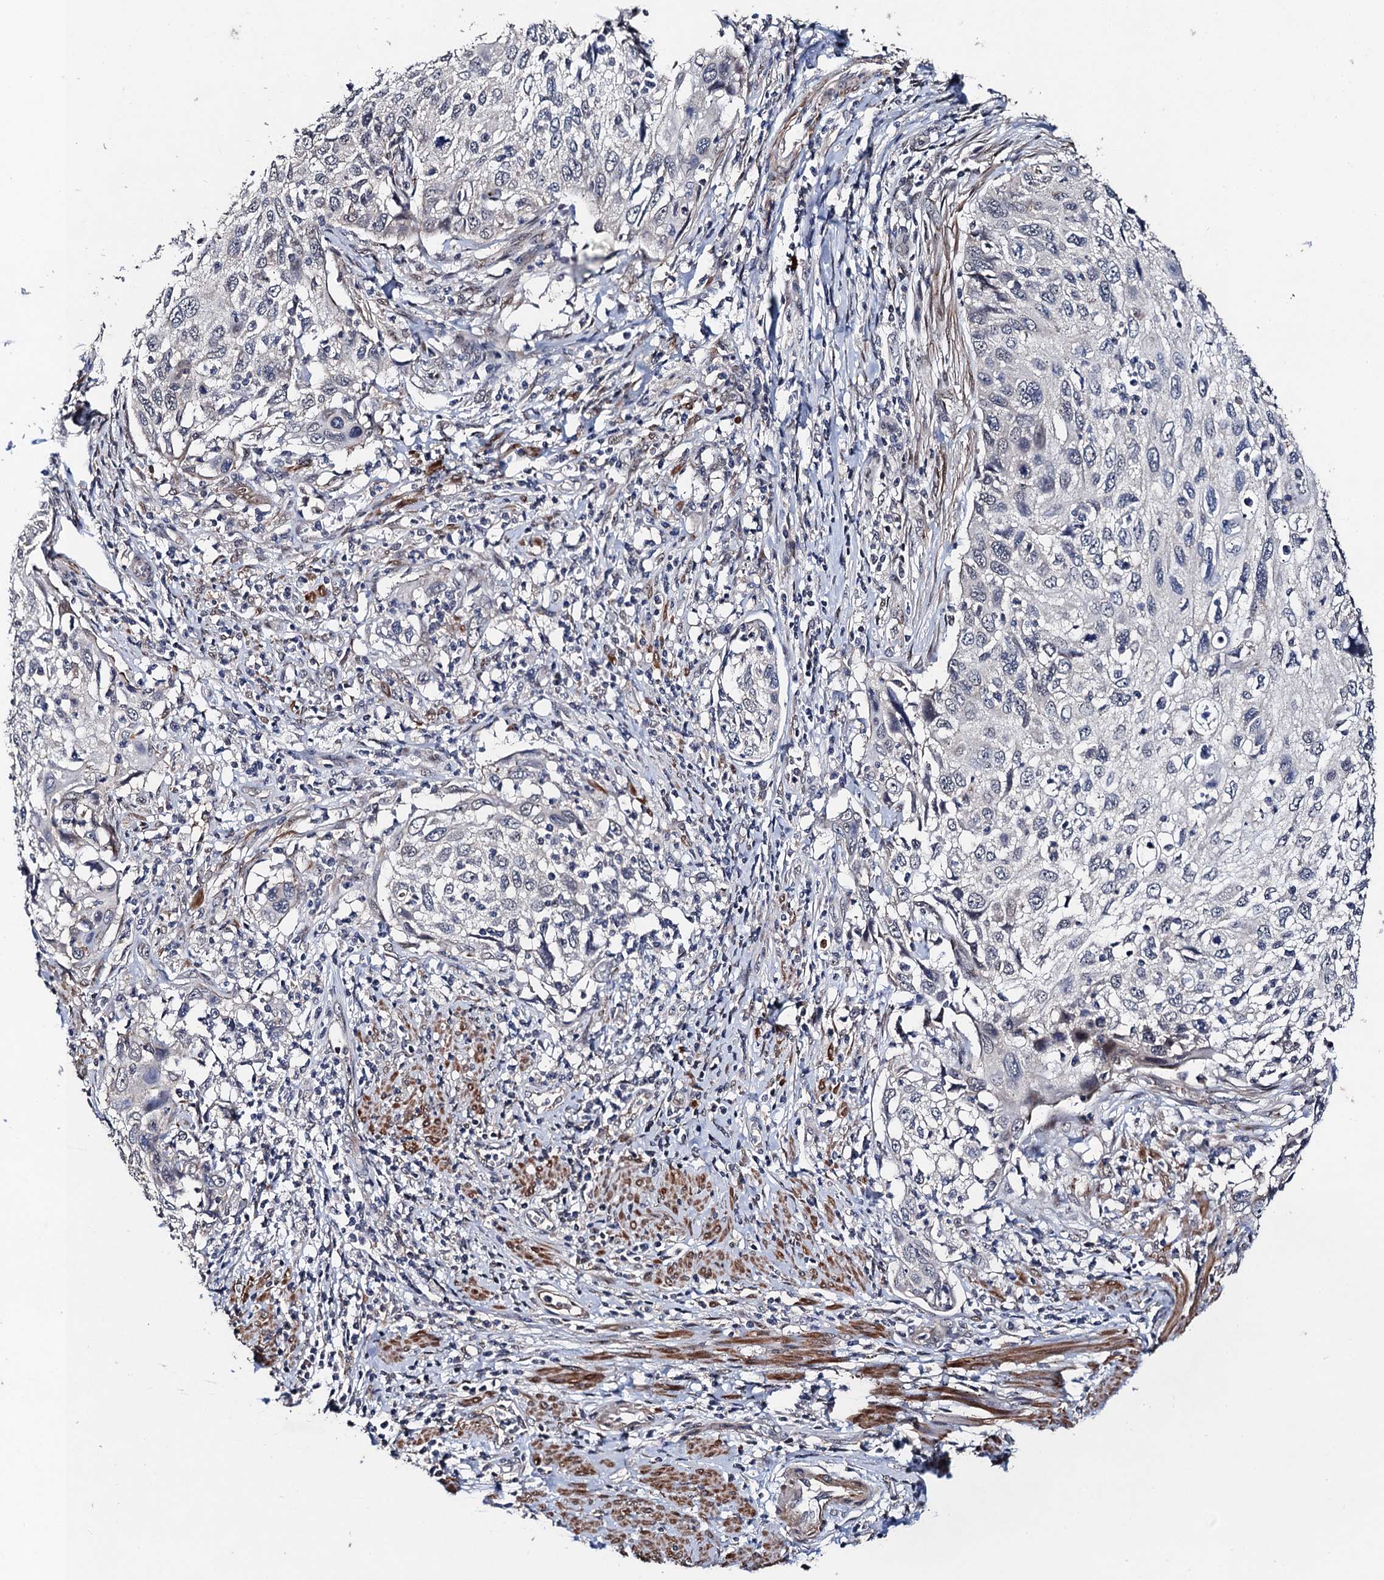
{"staining": {"intensity": "negative", "quantity": "none", "location": "none"}, "tissue": "cervical cancer", "cell_type": "Tumor cells", "image_type": "cancer", "snomed": [{"axis": "morphology", "description": "Squamous cell carcinoma, NOS"}, {"axis": "topography", "description": "Cervix"}], "caption": "High magnification brightfield microscopy of cervical cancer (squamous cell carcinoma) stained with DAB (brown) and counterstained with hematoxylin (blue): tumor cells show no significant expression.", "gene": "PPTC7", "patient": {"sex": "female", "age": 70}}